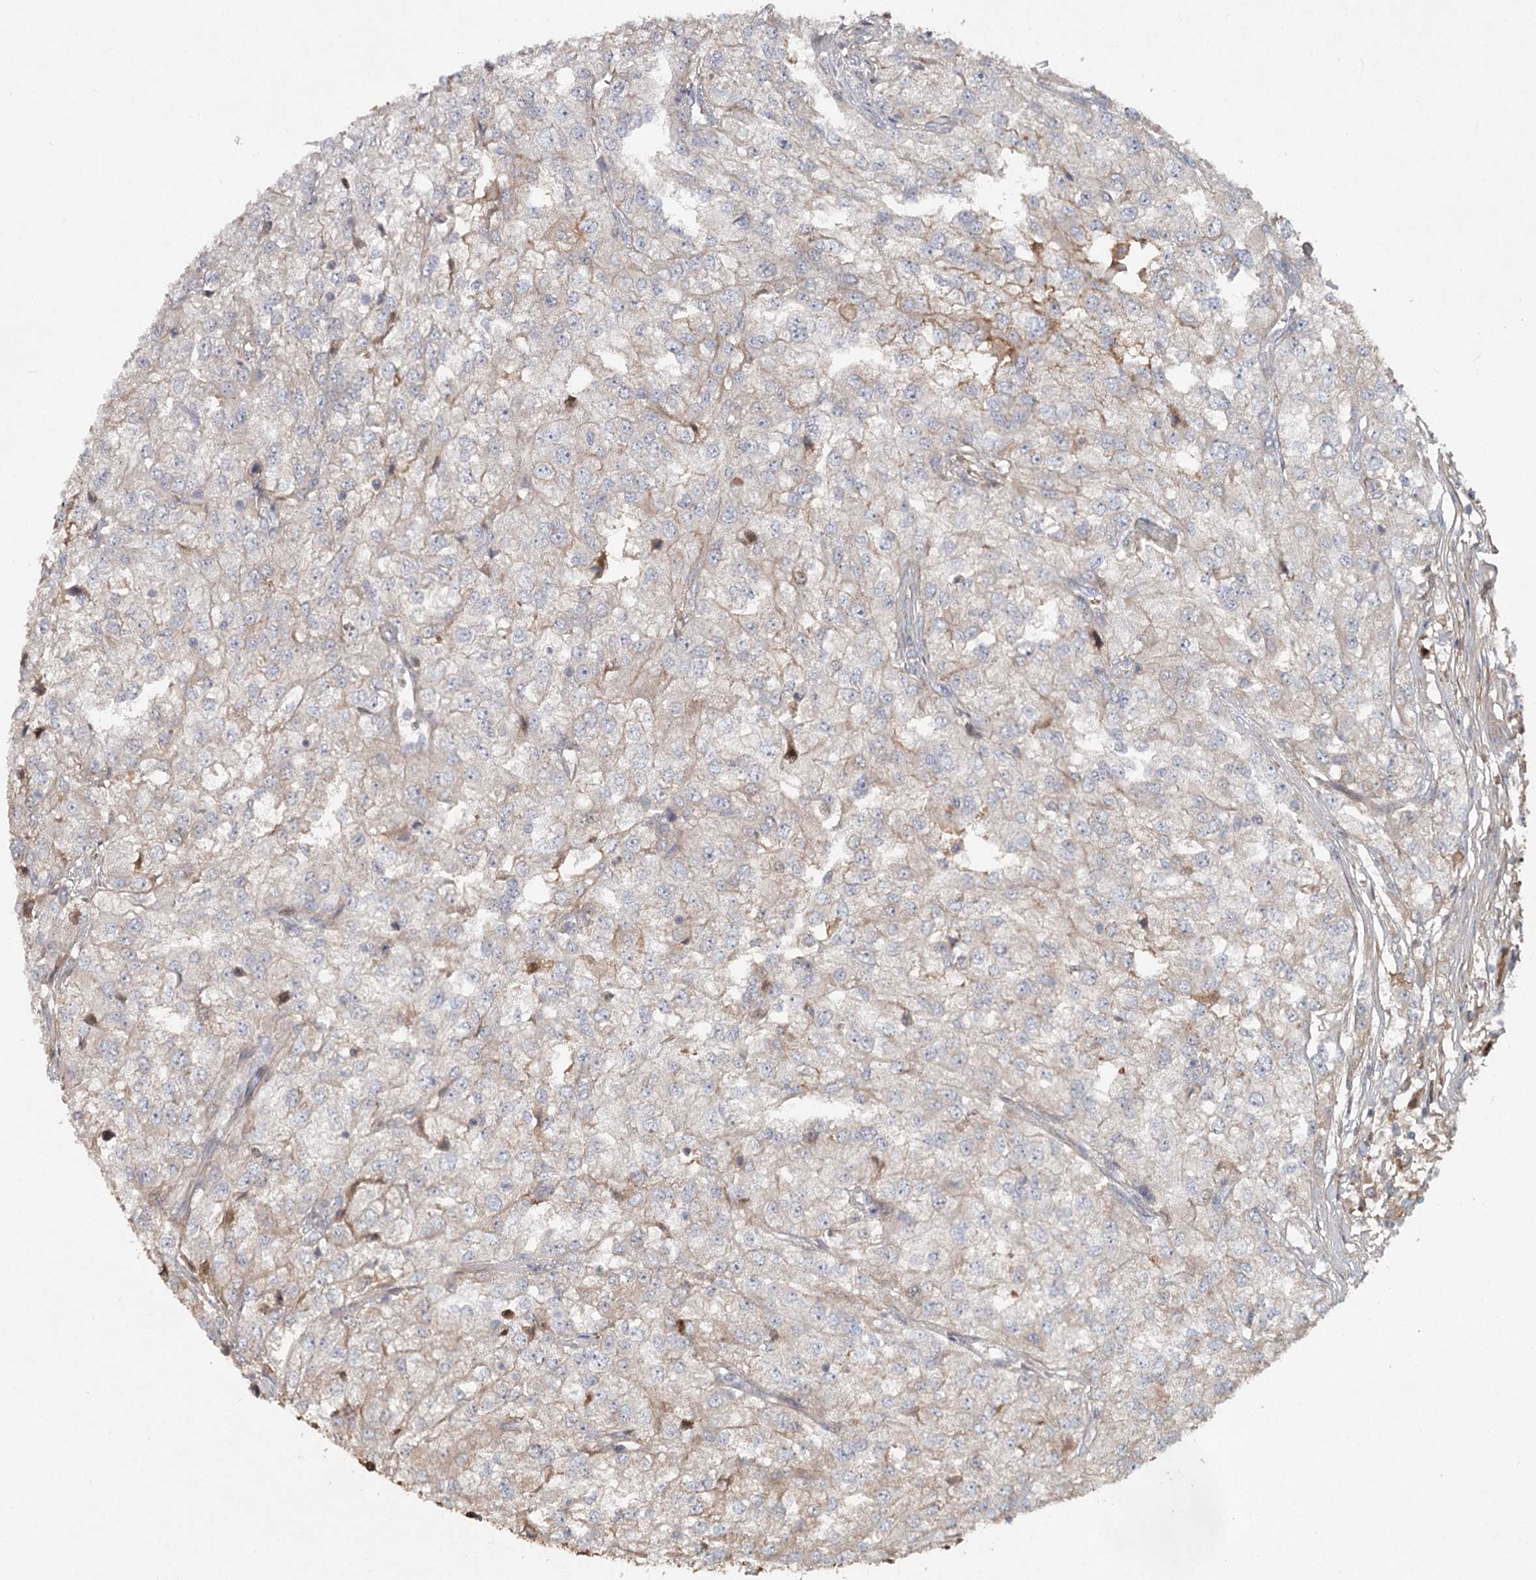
{"staining": {"intensity": "negative", "quantity": "none", "location": "none"}, "tissue": "renal cancer", "cell_type": "Tumor cells", "image_type": "cancer", "snomed": [{"axis": "morphology", "description": "Adenocarcinoma, NOS"}, {"axis": "topography", "description": "Kidney"}], "caption": "An IHC histopathology image of renal cancer (adenocarcinoma) is shown. There is no staining in tumor cells of renal cancer (adenocarcinoma).", "gene": "DHRS9", "patient": {"sex": "female", "age": 54}}